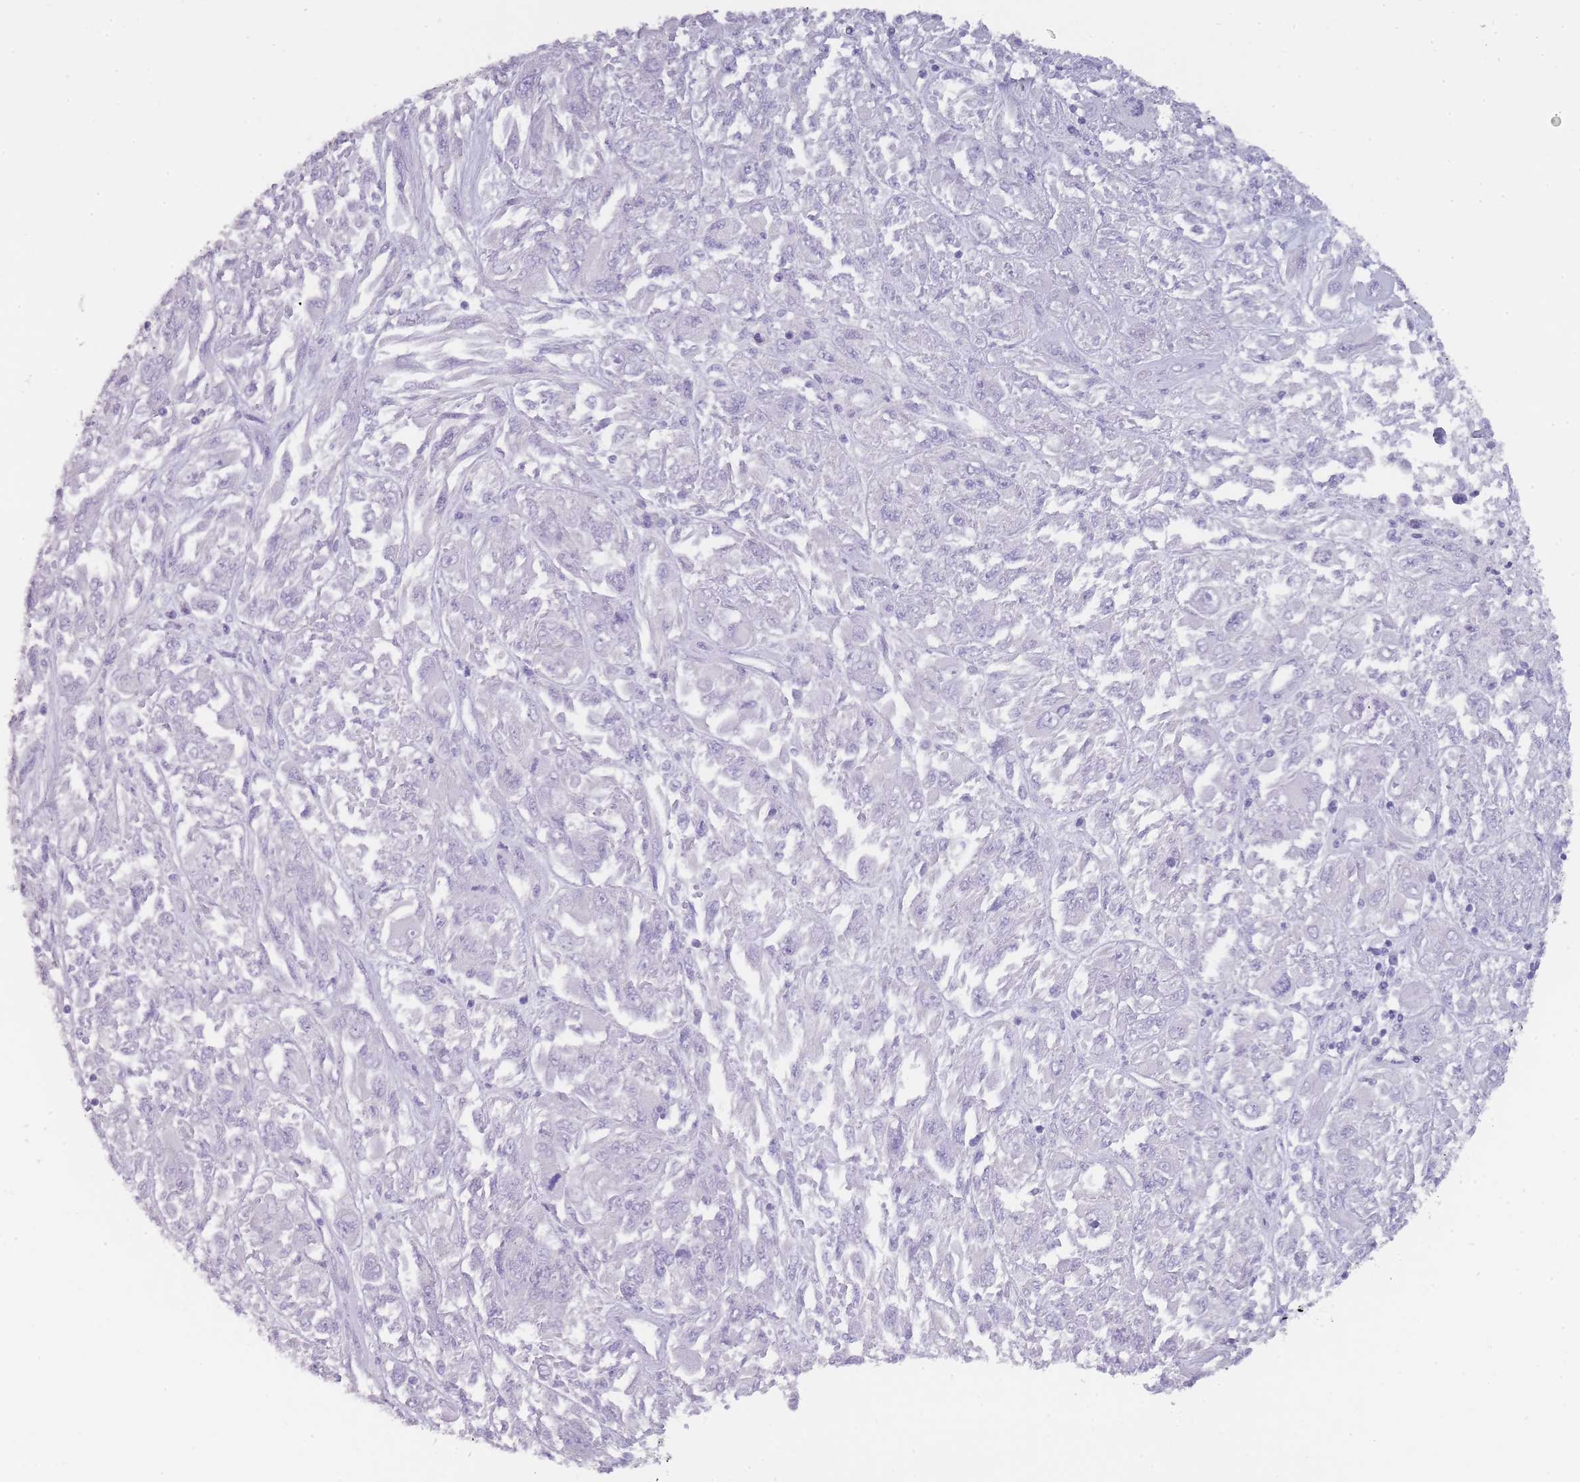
{"staining": {"intensity": "negative", "quantity": "none", "location": "none"}, "tissue": "melanoma", "cell_type": "Tumor cells", "image_type": "cancer", "snomed": [{"axis": "morphology", "description": "Malignant melanoma, NOS"}, {"axis": "topography", "description": "Skin"}], "caption": "There is no significant expression in tumor cells of melanoma.", "gene": "TCP11", "patient": {"sex": "female", "age": 91}}